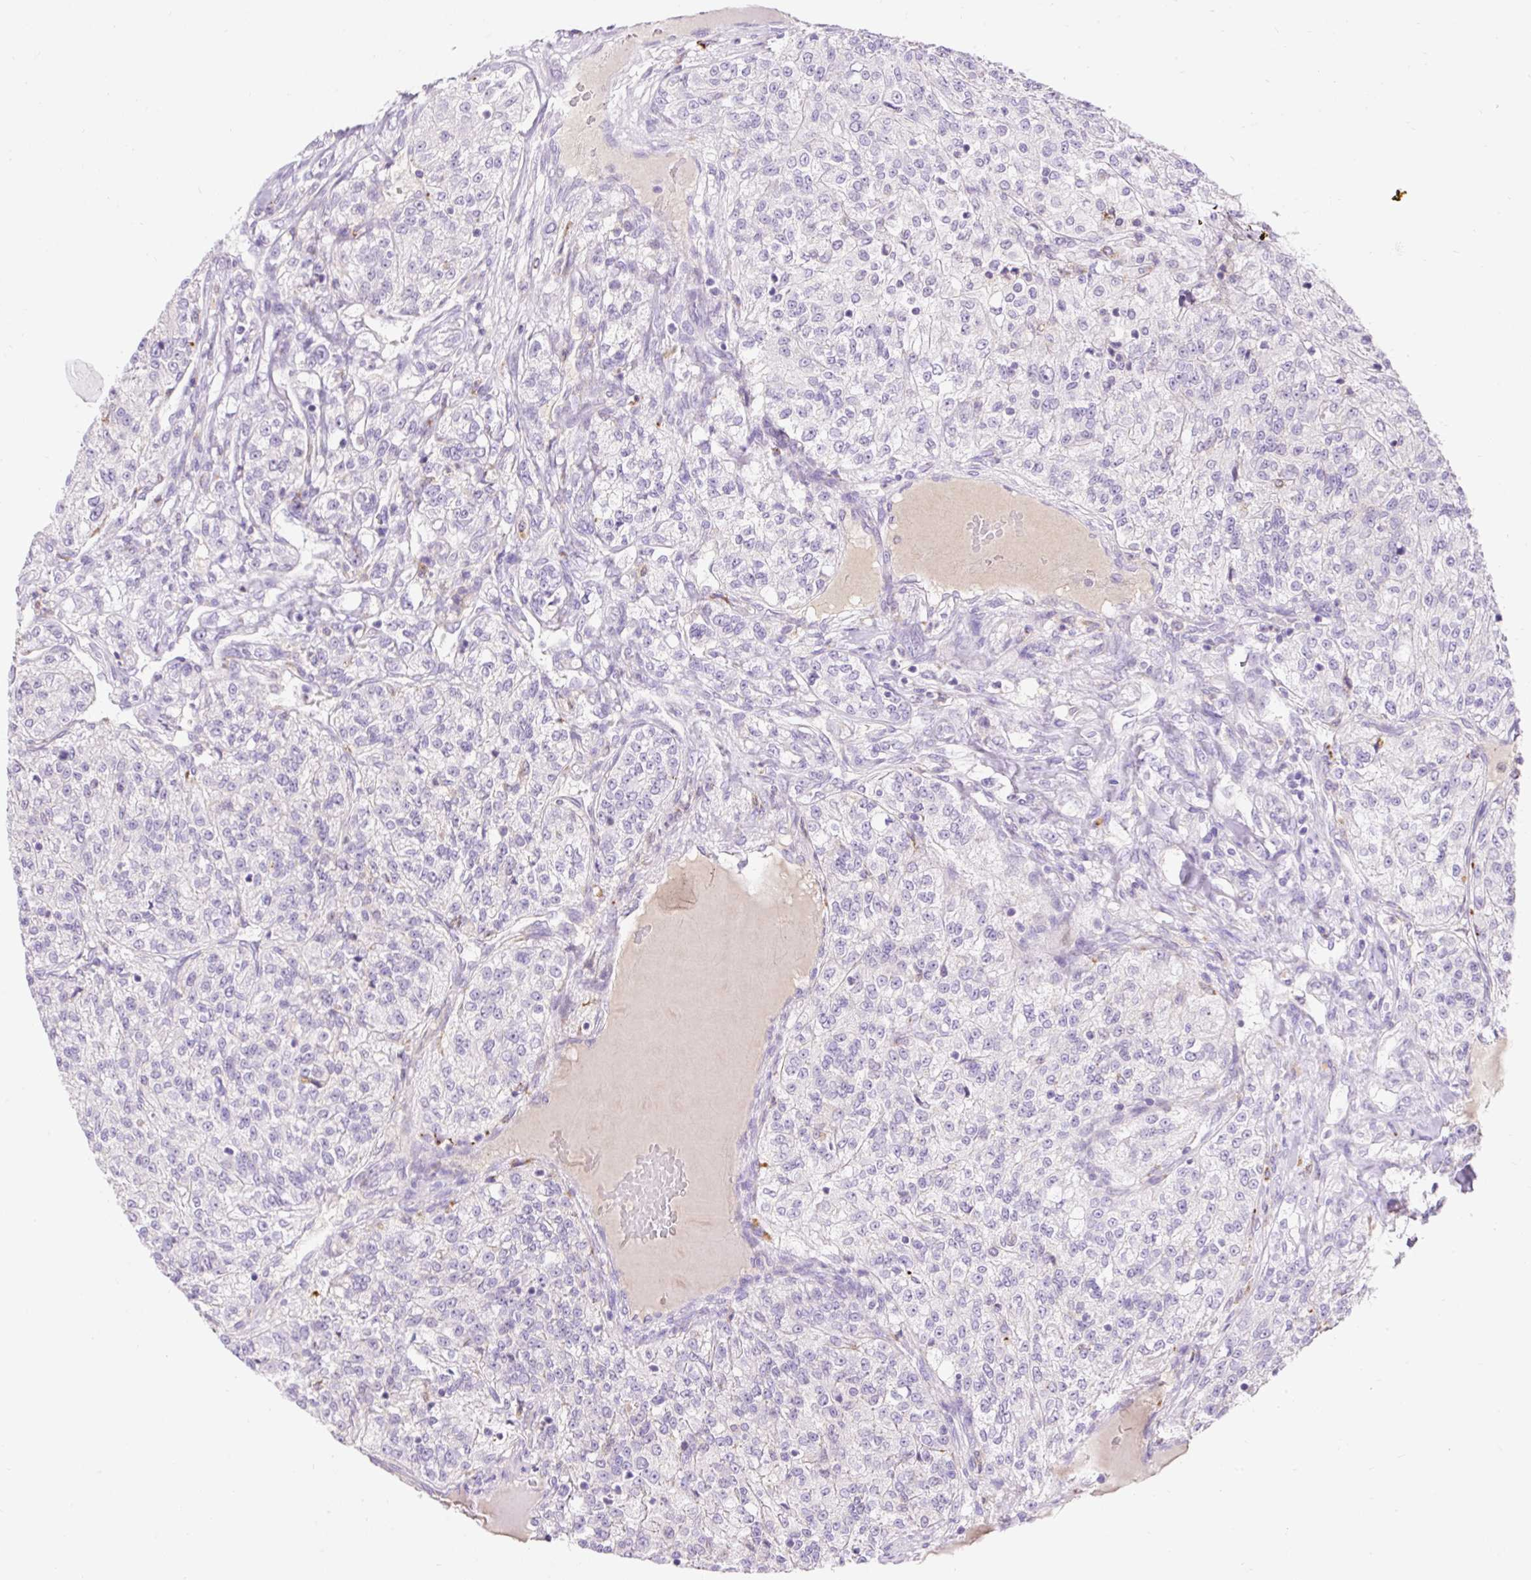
{"staining": {"intensity": "negative", "quantity": "none", "location": "none"}, "tissue": "renal cancer", "cell_type": "Tumor cells", "image_type": "cancer", "snomed": [{"axis": "morphology", "description": "Adenocarcinoma, NOS"}, {"axis": "topography", "description": "Kidney"}], "caption": "Human adenocarcinoma (renal) stained for a protein using IHC displays no staining in tumor cells.", "gene": "TMEM150C", "patient": {"sex": "female", "age": 63}}